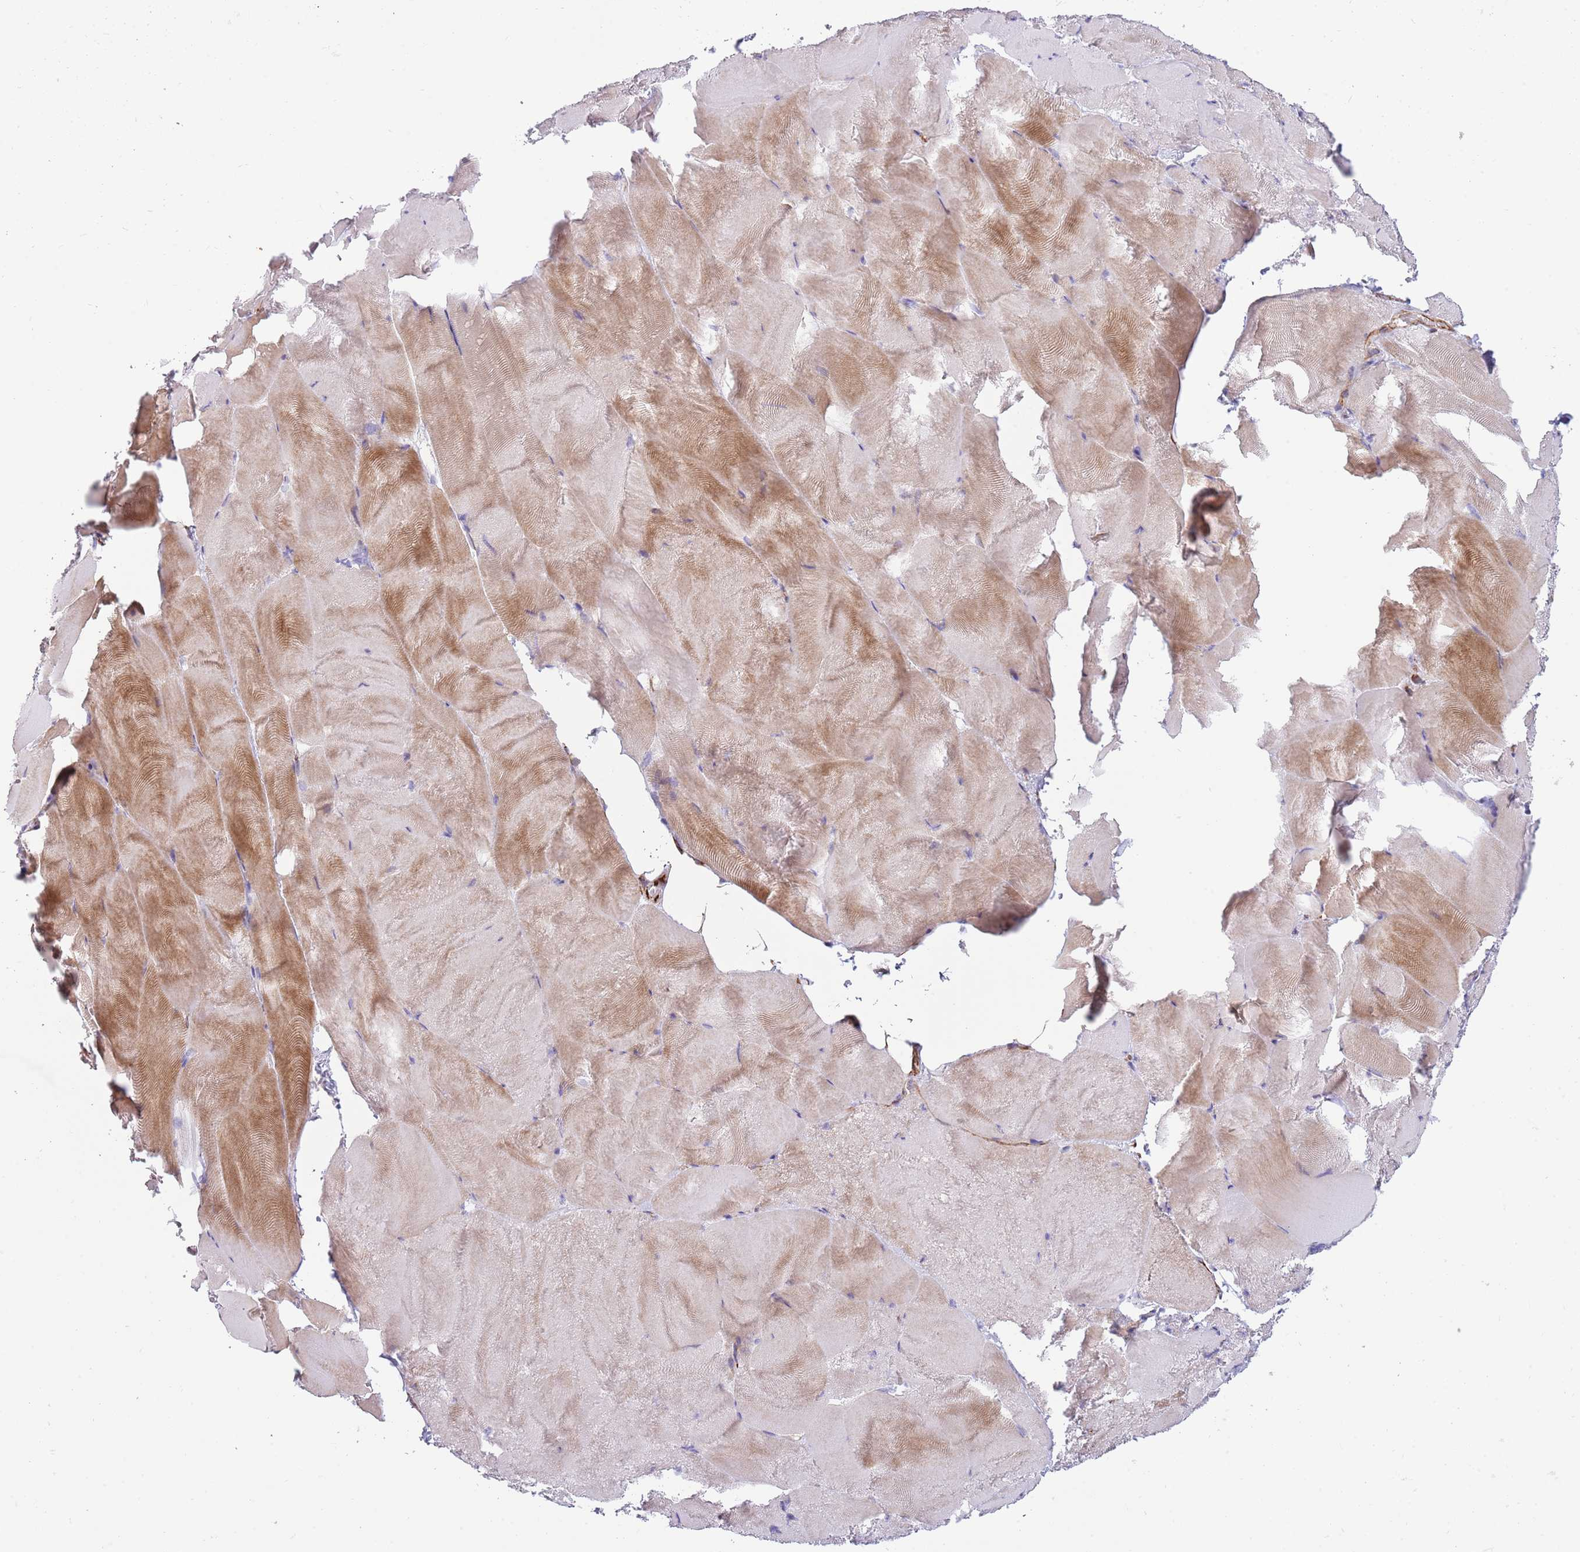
{"staining": {"intensity": "moderate", "quantity": "25%-75%", "location": "cytoplasmic/membranous"}, "tissue": "skeletal muscle", "cell_type": "Myocytes", "image_type": "normal", "snomed": [{"axis": "morphology", "description": "Normal tissue, NOS"}, {"axis": "topography", "description": "Skeletal muscle"}], "caption": "The immunohistochemical stain labels moderate cytoplasmic/membranous expression in myocytes of unremarkable skeletal muscle.", "gene": "MOGAT1", "patient": {"sex": "female", "age": 64}}